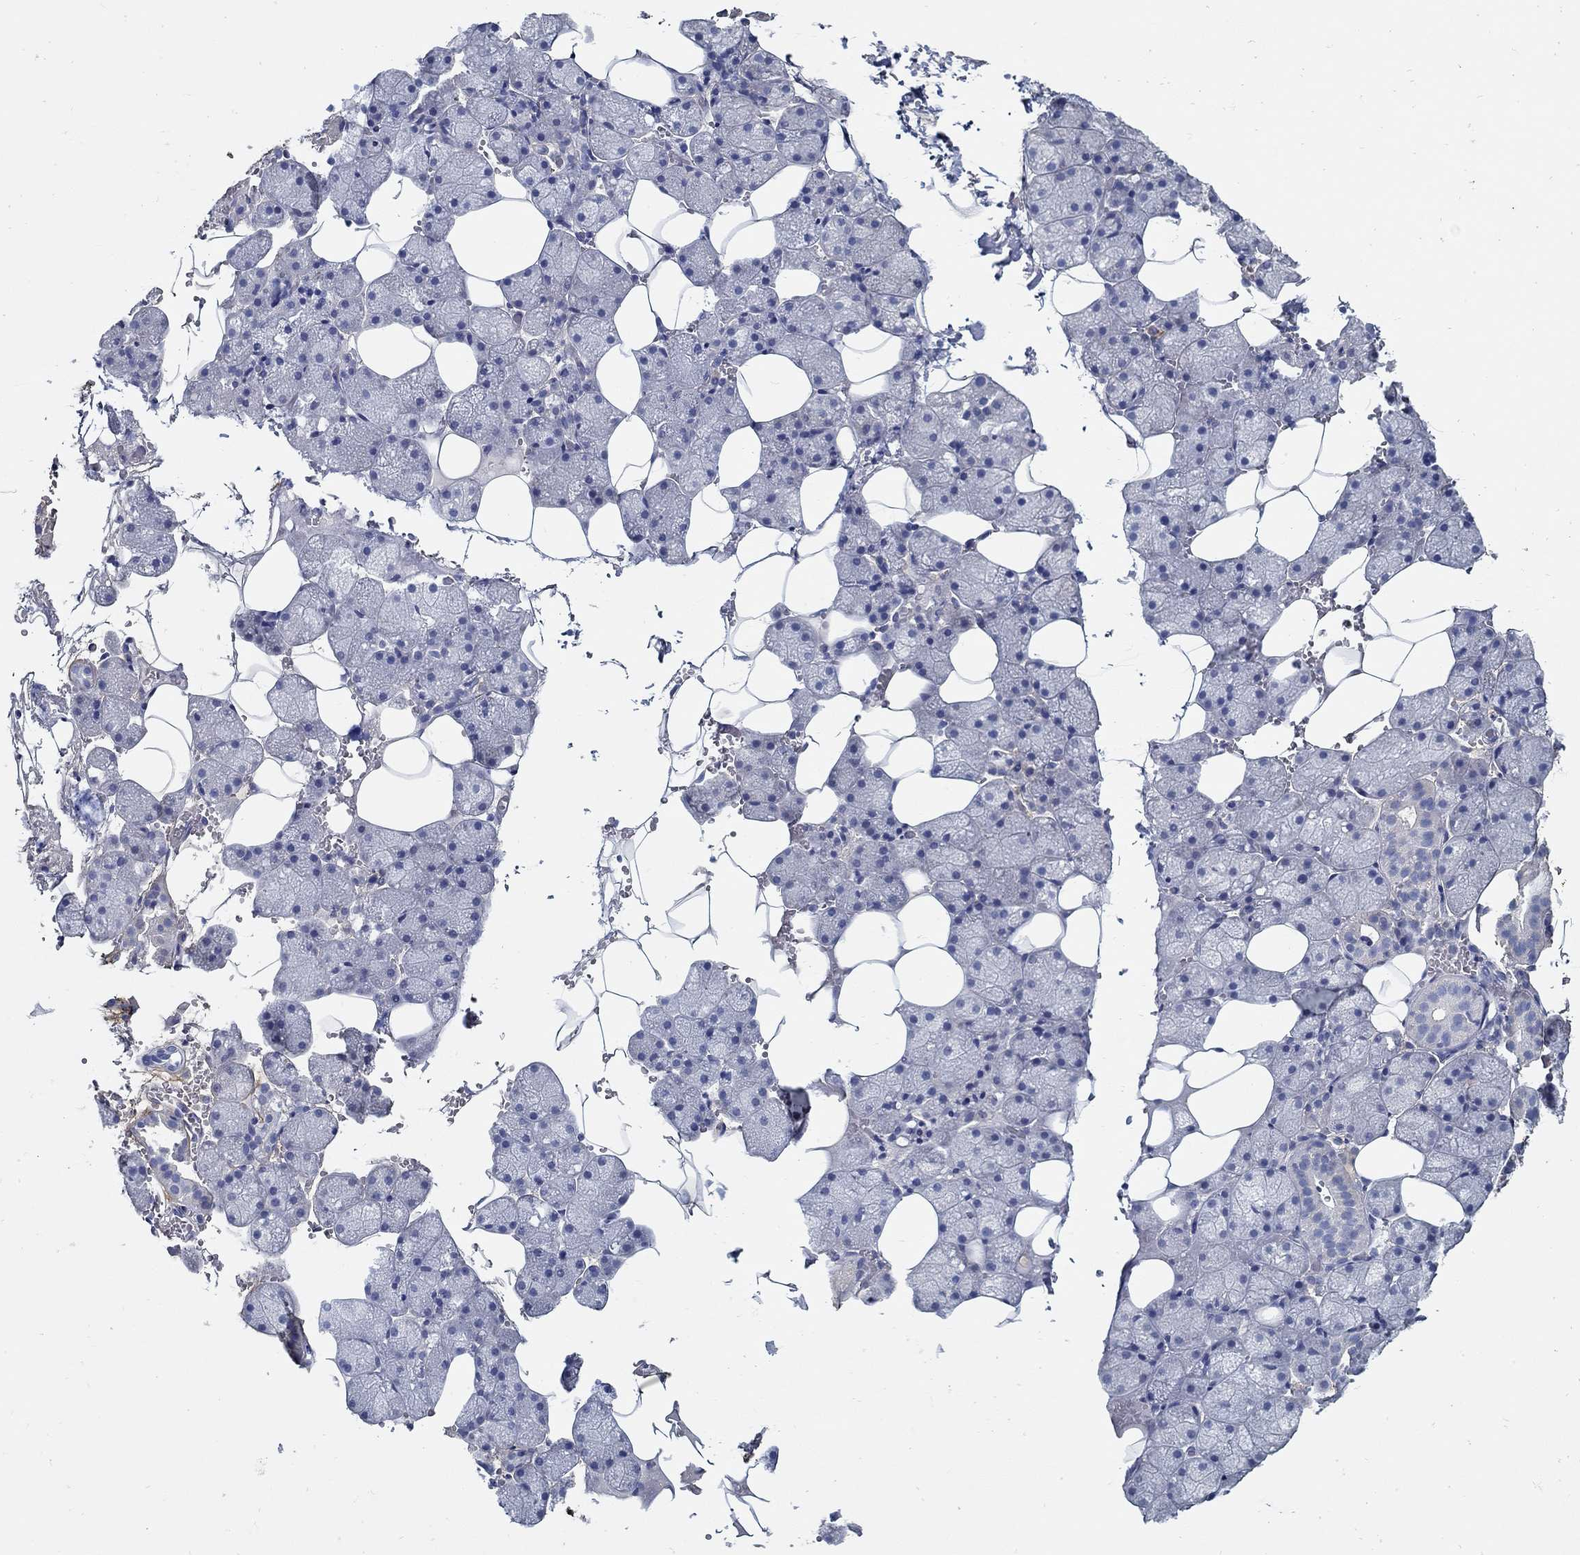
{"staining": {"intensity": "negative", "quantity": "none", "location": "none"}, "tissue": "salivary gland", "cell_type": "Glandular cells", "image_type": "normal", "snomed": [{"axis": "morphology", "description": "Normal tissue, NOS"}, {"axis": "topography", "description": "Salivary gland"}], "caption": "Salivary gland was stained to show a protein in brown. There is no significant staining in glandular cells. (DAB (3,3'-diaminobenzidine) immunohistochemistry with hematoxylin counter stain).", "gene": "TGFBI", "patient": {"sex": "male", "age": 38}}